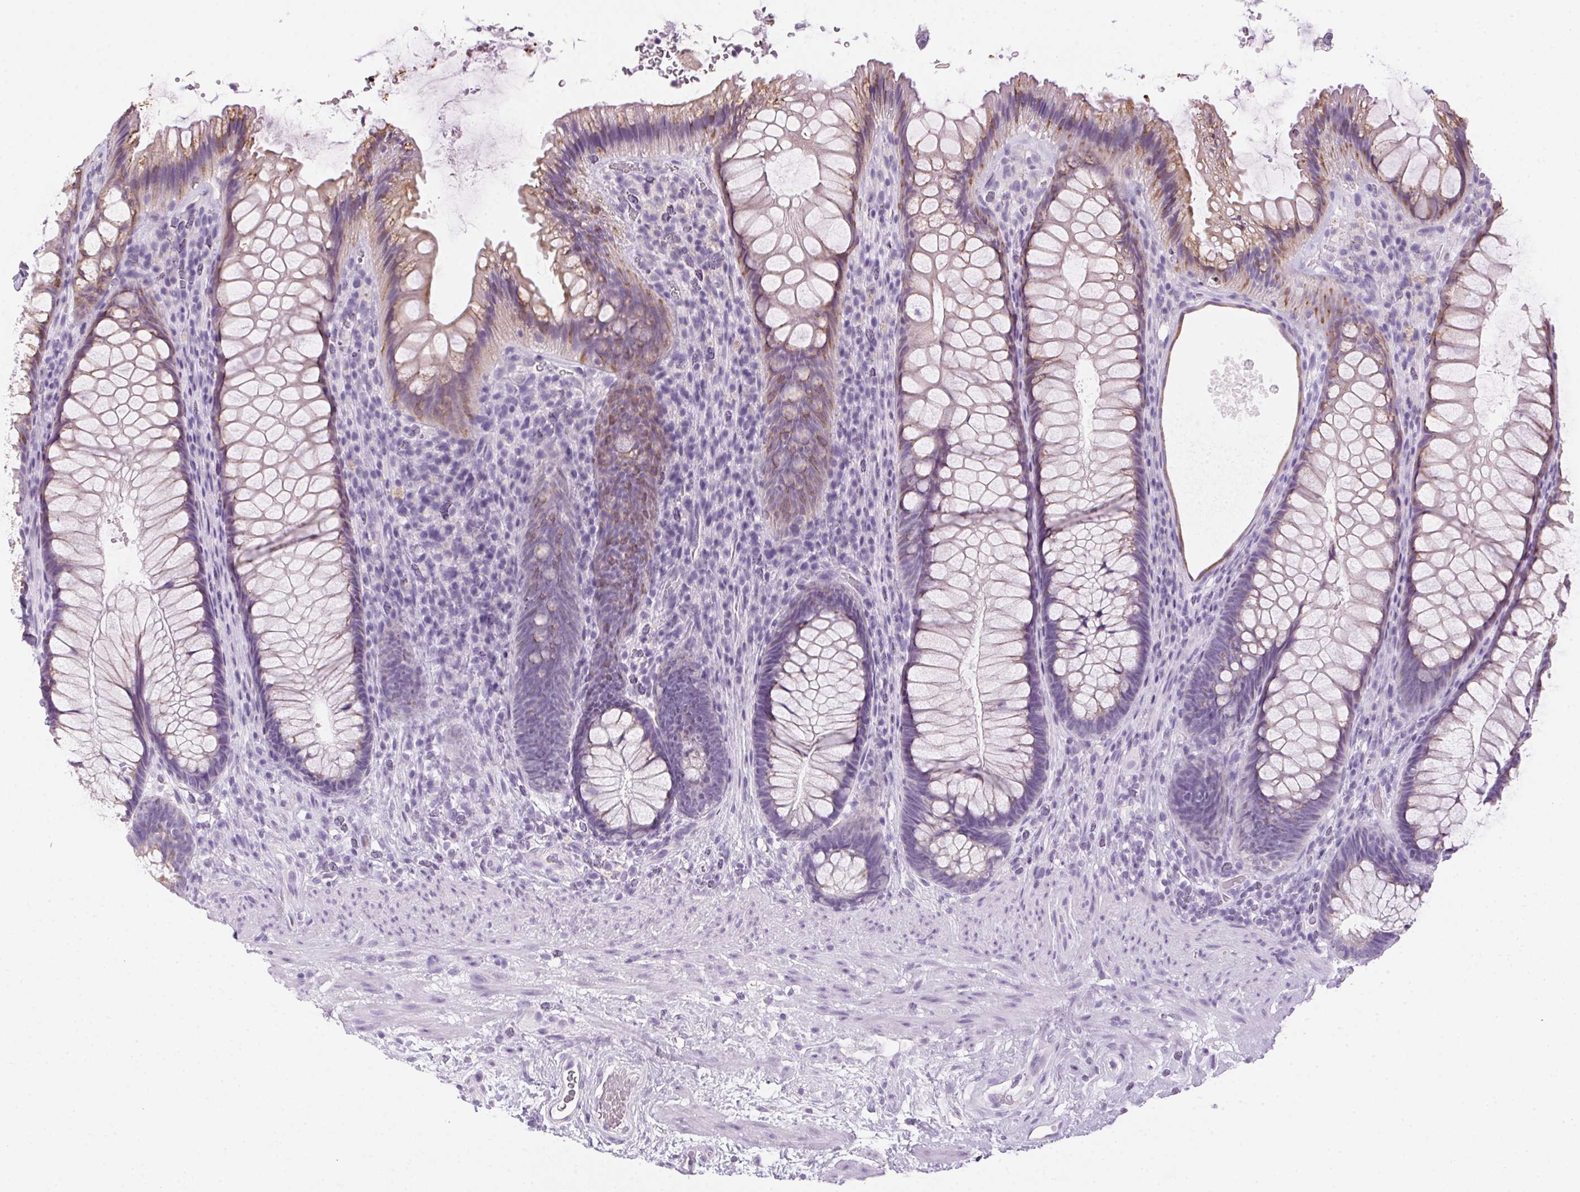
{"staining": {"intensity": "weak", "quantity": "25%-75%", "location": "cytoplasmic/membranous"}, "tissue": "rectum", "cell_type": "Glandular cells", "image_type": "normal", "snomed": [{"axis": "morphology", "description": "Normal tissue, NOS"}, {"axis": "topography", "description": "Smooth muscle"}, {"axis": "topography", "description": "Rectum"}], "caption": "This photomicrograph shows immunohistochemistry (IHC) staining of benign human rectum, with low weak cytoplasmic/membranous staining in approximately 25%-75% of glandular cells.", "gene": "POPDC2", "patient": {"sex": "male", "age": 53}}